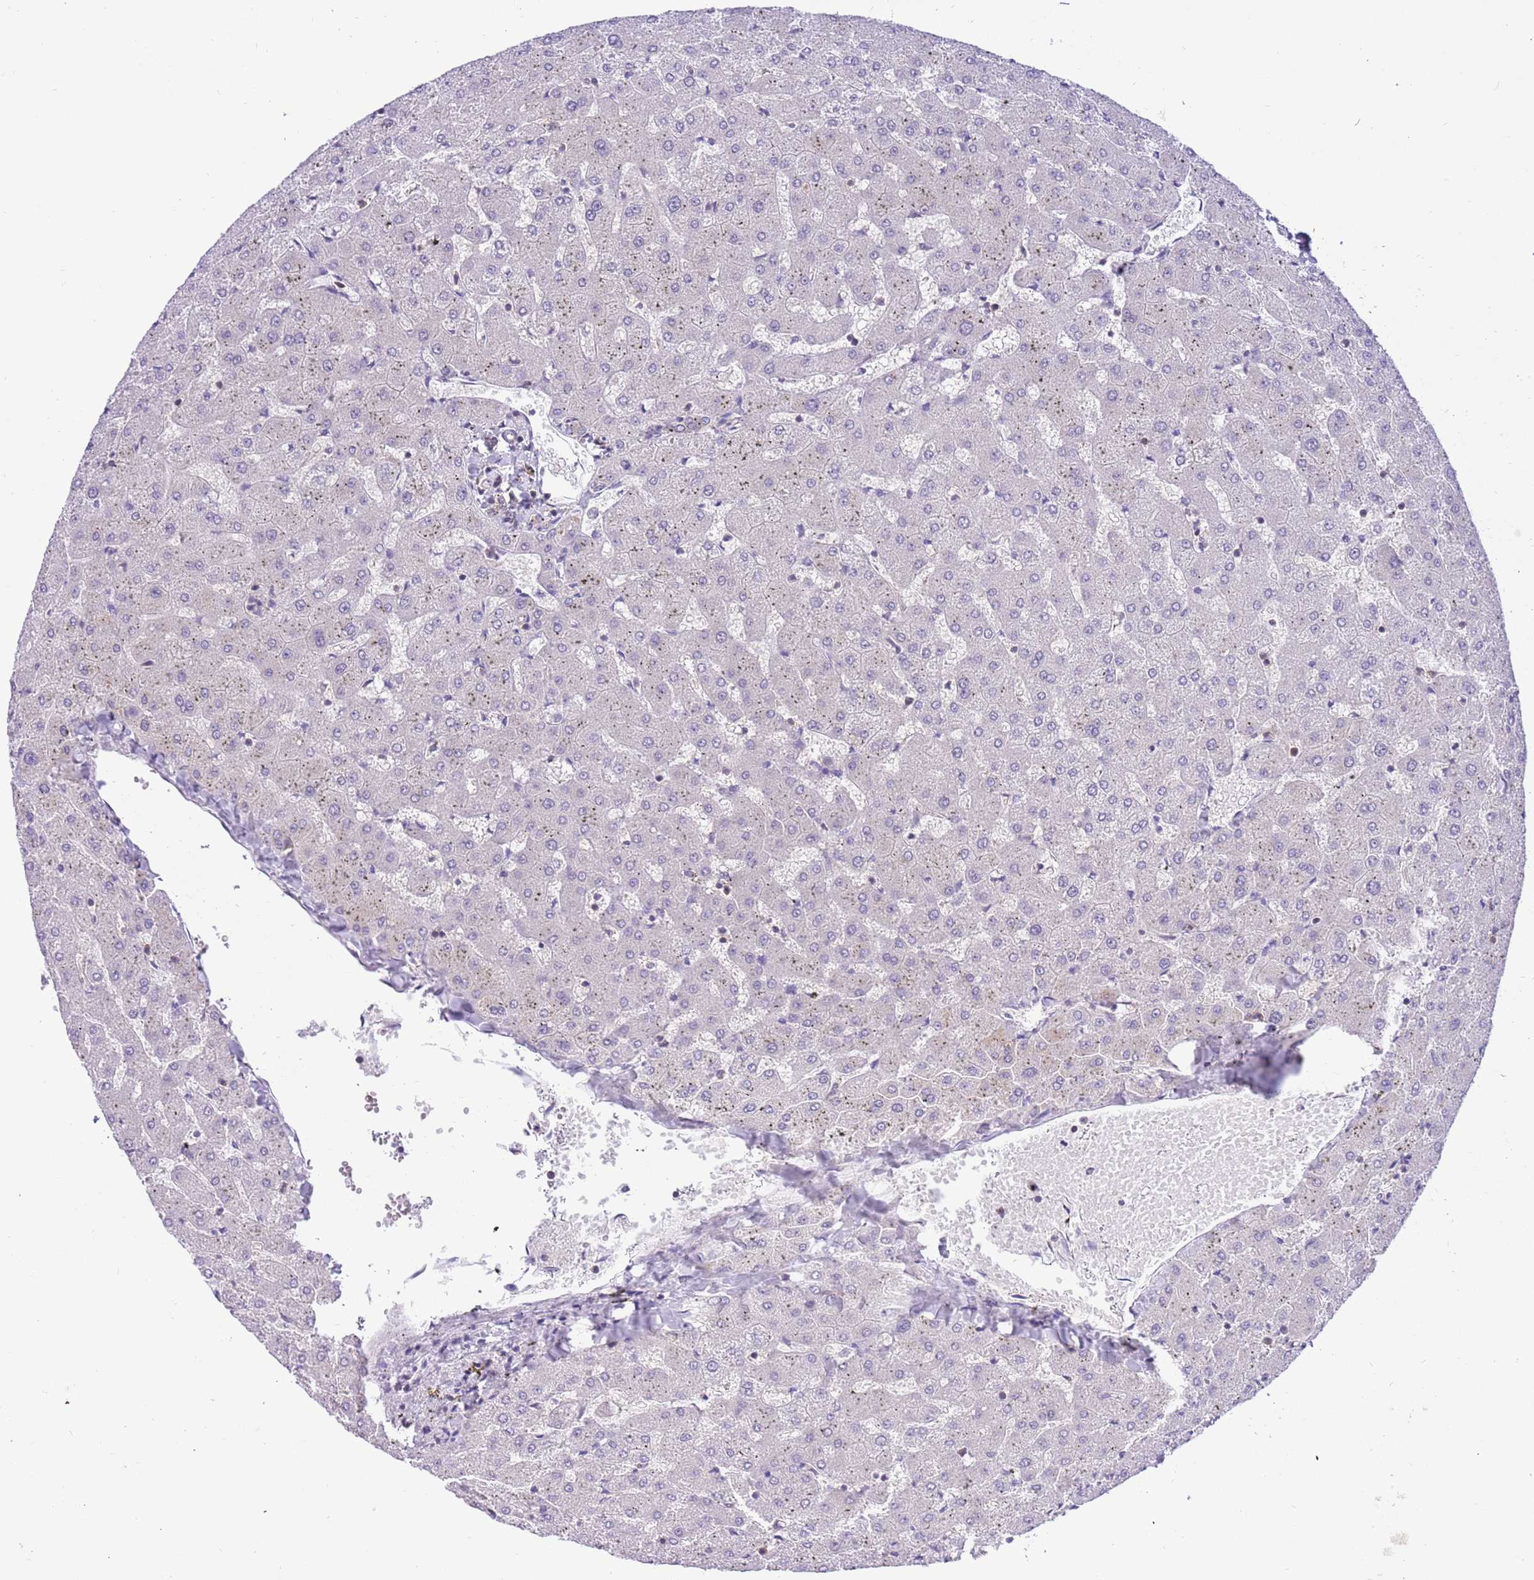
{"staining": {"intensity": "weak", "quantity": "<25%", "location": "cytoplasmic/membranous"}, "tissue": "liver", "cell_type": "Cholangiocytes", "image_type": "normal", "snomed": [{"axis": "morphology", "description": "Normal tissue, NOS"}, {"axis": "topography", "description": "Liver"}], "caption": "IHC of unremarkable liver displays no expression in cholangiocytes. (DAB (3,3'-diaminobenzidine) immunohistochemistry, high magnification).", "gene": "STIP1", "patient": {"sex": "female", "age": 63}}